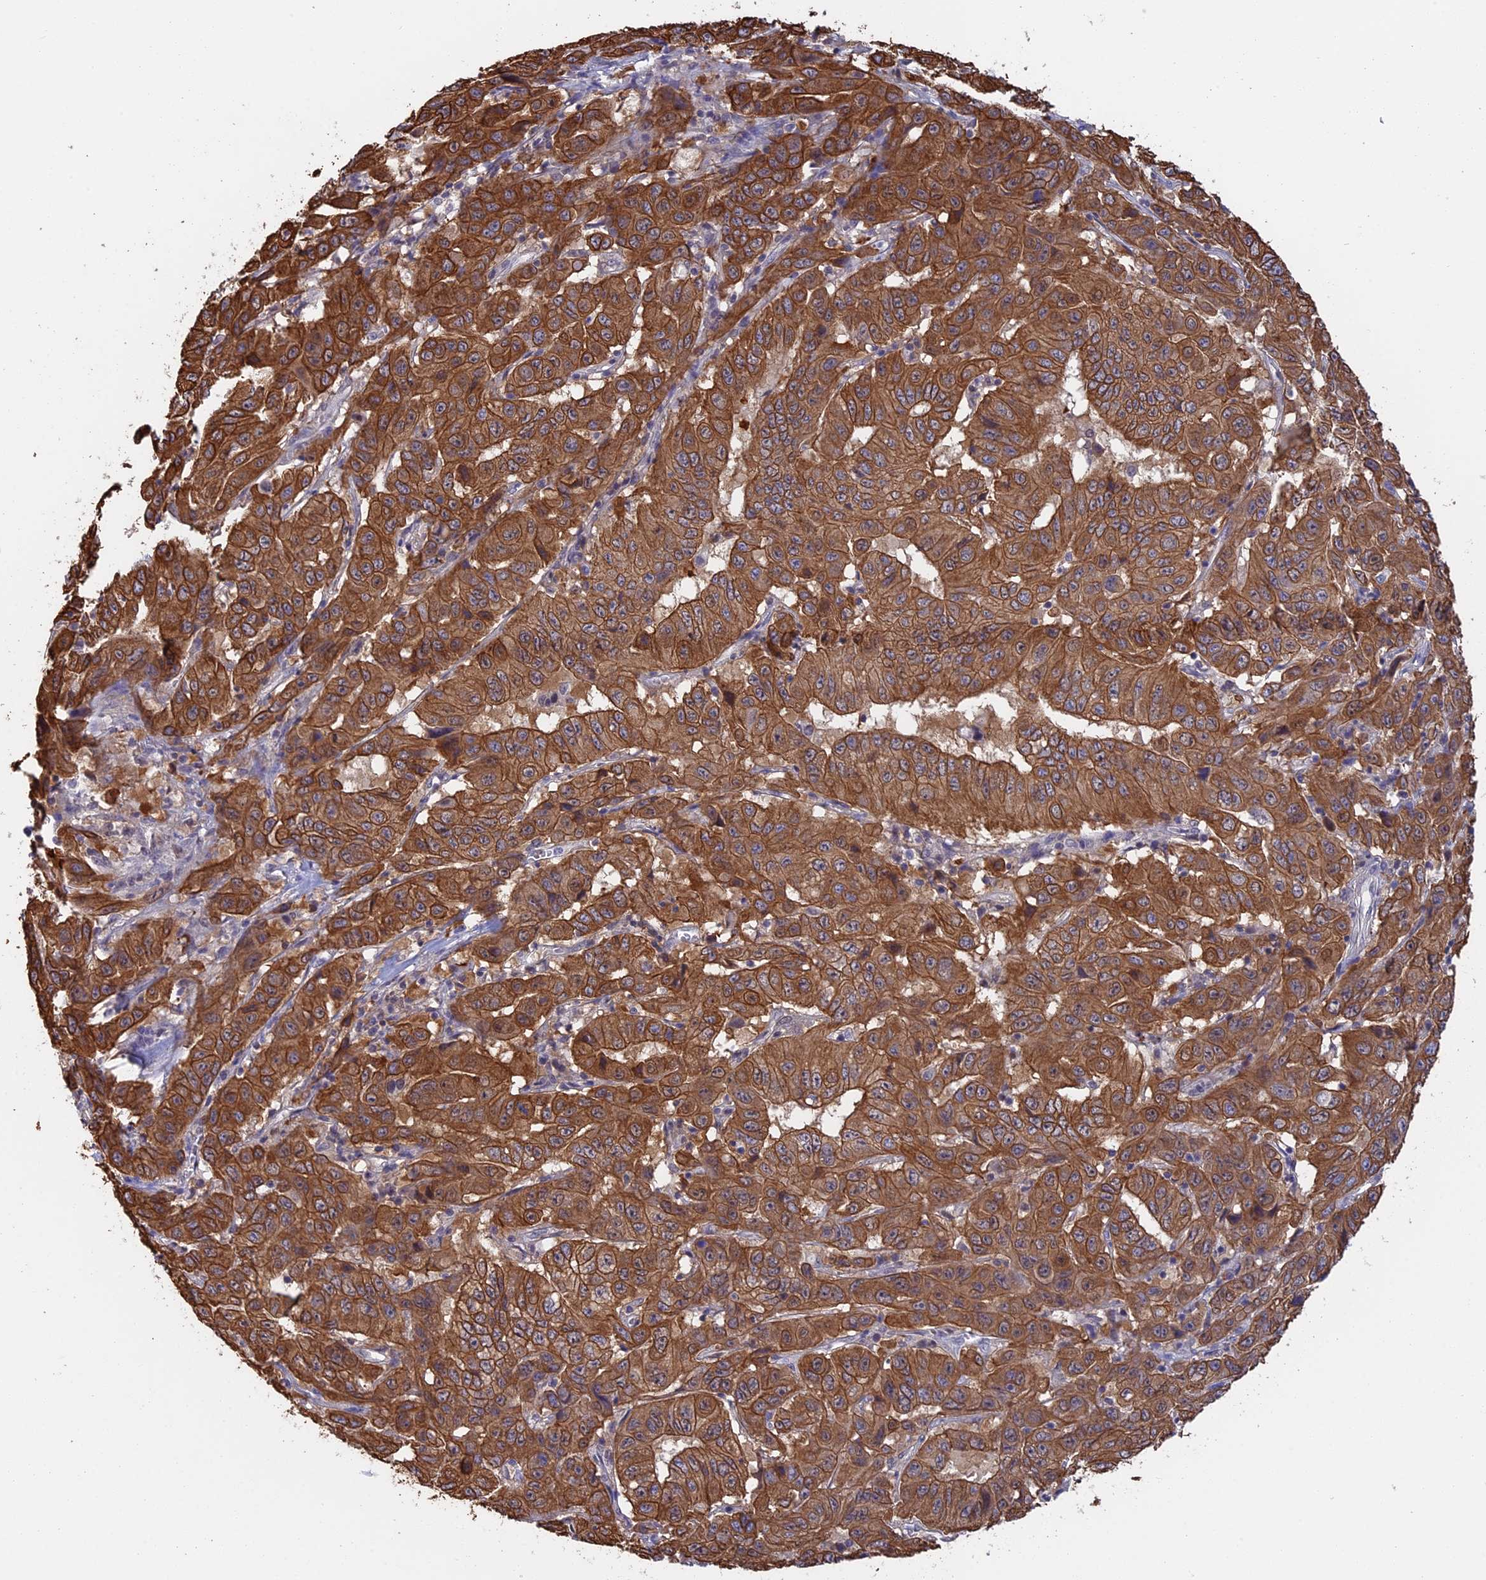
{"staining": {"intensity": "strong", "quantity": ">75%", "location": "cytoplasmic/membranous"}, "tissue": "pancreatic cancer", "cell_type": "Tumor cells", "image_type": "cancer", "snomed": [{"axis": "morphology", "description": "Adenocarcinoma, NOS"}, {"axis": "topography", "description": "Pancreas"}], "caption": "There is high levels of strong cytoplasmic/membranous positivity in tumor cells of pancreatic adenocarcinoma, as demonstrated by immunohistochemical staining (brown color).", "gene": "STUB1", "patient": {"sex": "male", "age": 63}}